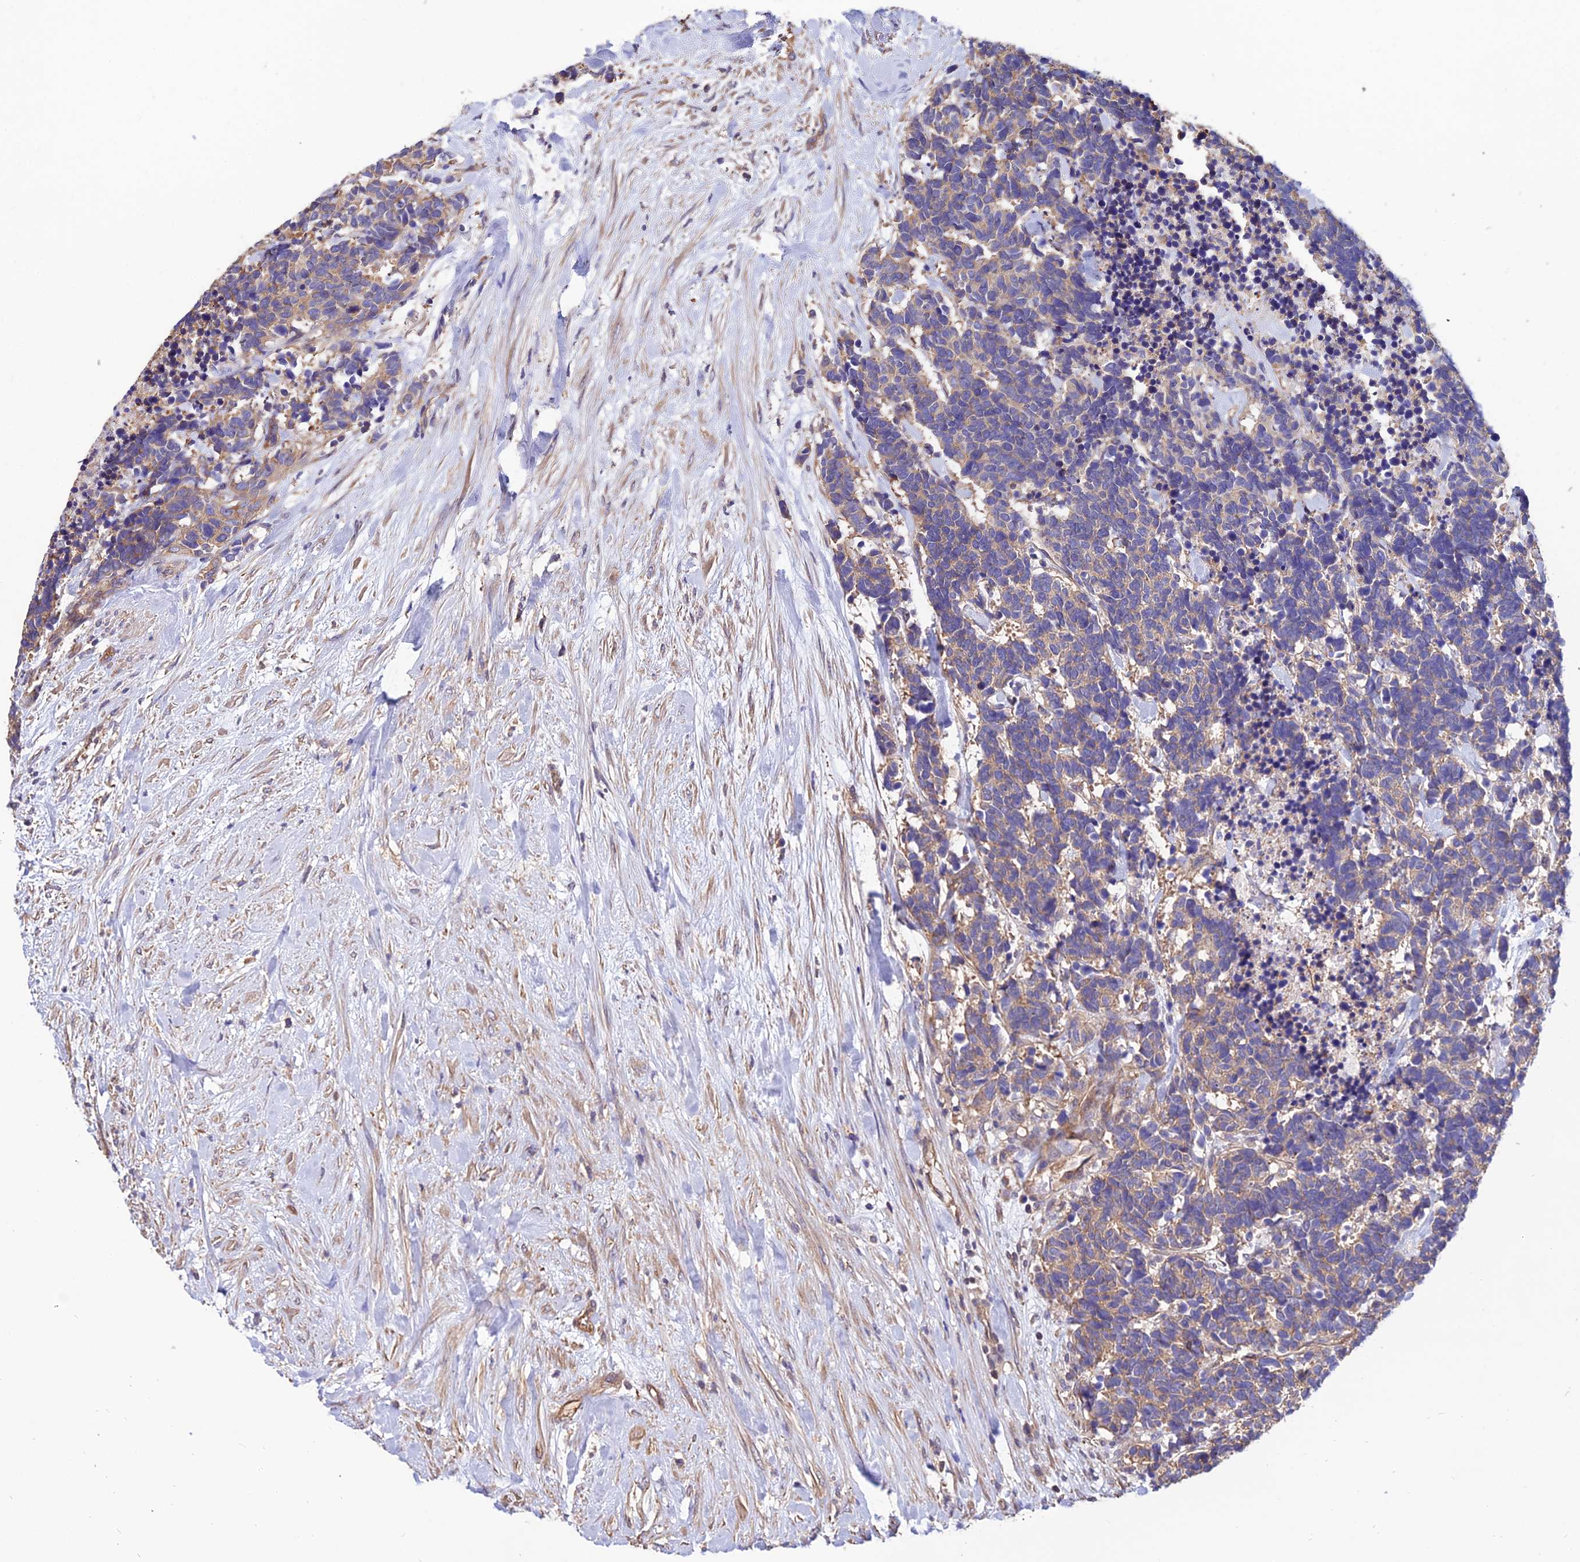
{"staining": {"intensity": "weak", "quantity": ">75%", "location": "cytoplasmic/membranous"}, "tissue": "carcinoid", "cell_type": "Tumor cells", "image_type": "cancer", "snomed": [{"axis": "morphology", "description": "Carcinoma, NOS"}, {"axis": "morphology", "description": "Carcinoid, malignant, NOS"}, {"axis": "topography", "description": "Prostate"}], "caption": "Brown immunohistochemical staining in human malignant carcinoid exhibits weak cytoplasmic/membranous positivity in approximately >75% of tumor cells. (DAB (3,3'-diaminobenzidine) IHC, brown staining for protein, blue staining for nuclei).", "gene": "CALM2", "patient": {"sex": "male", "age": 57}}